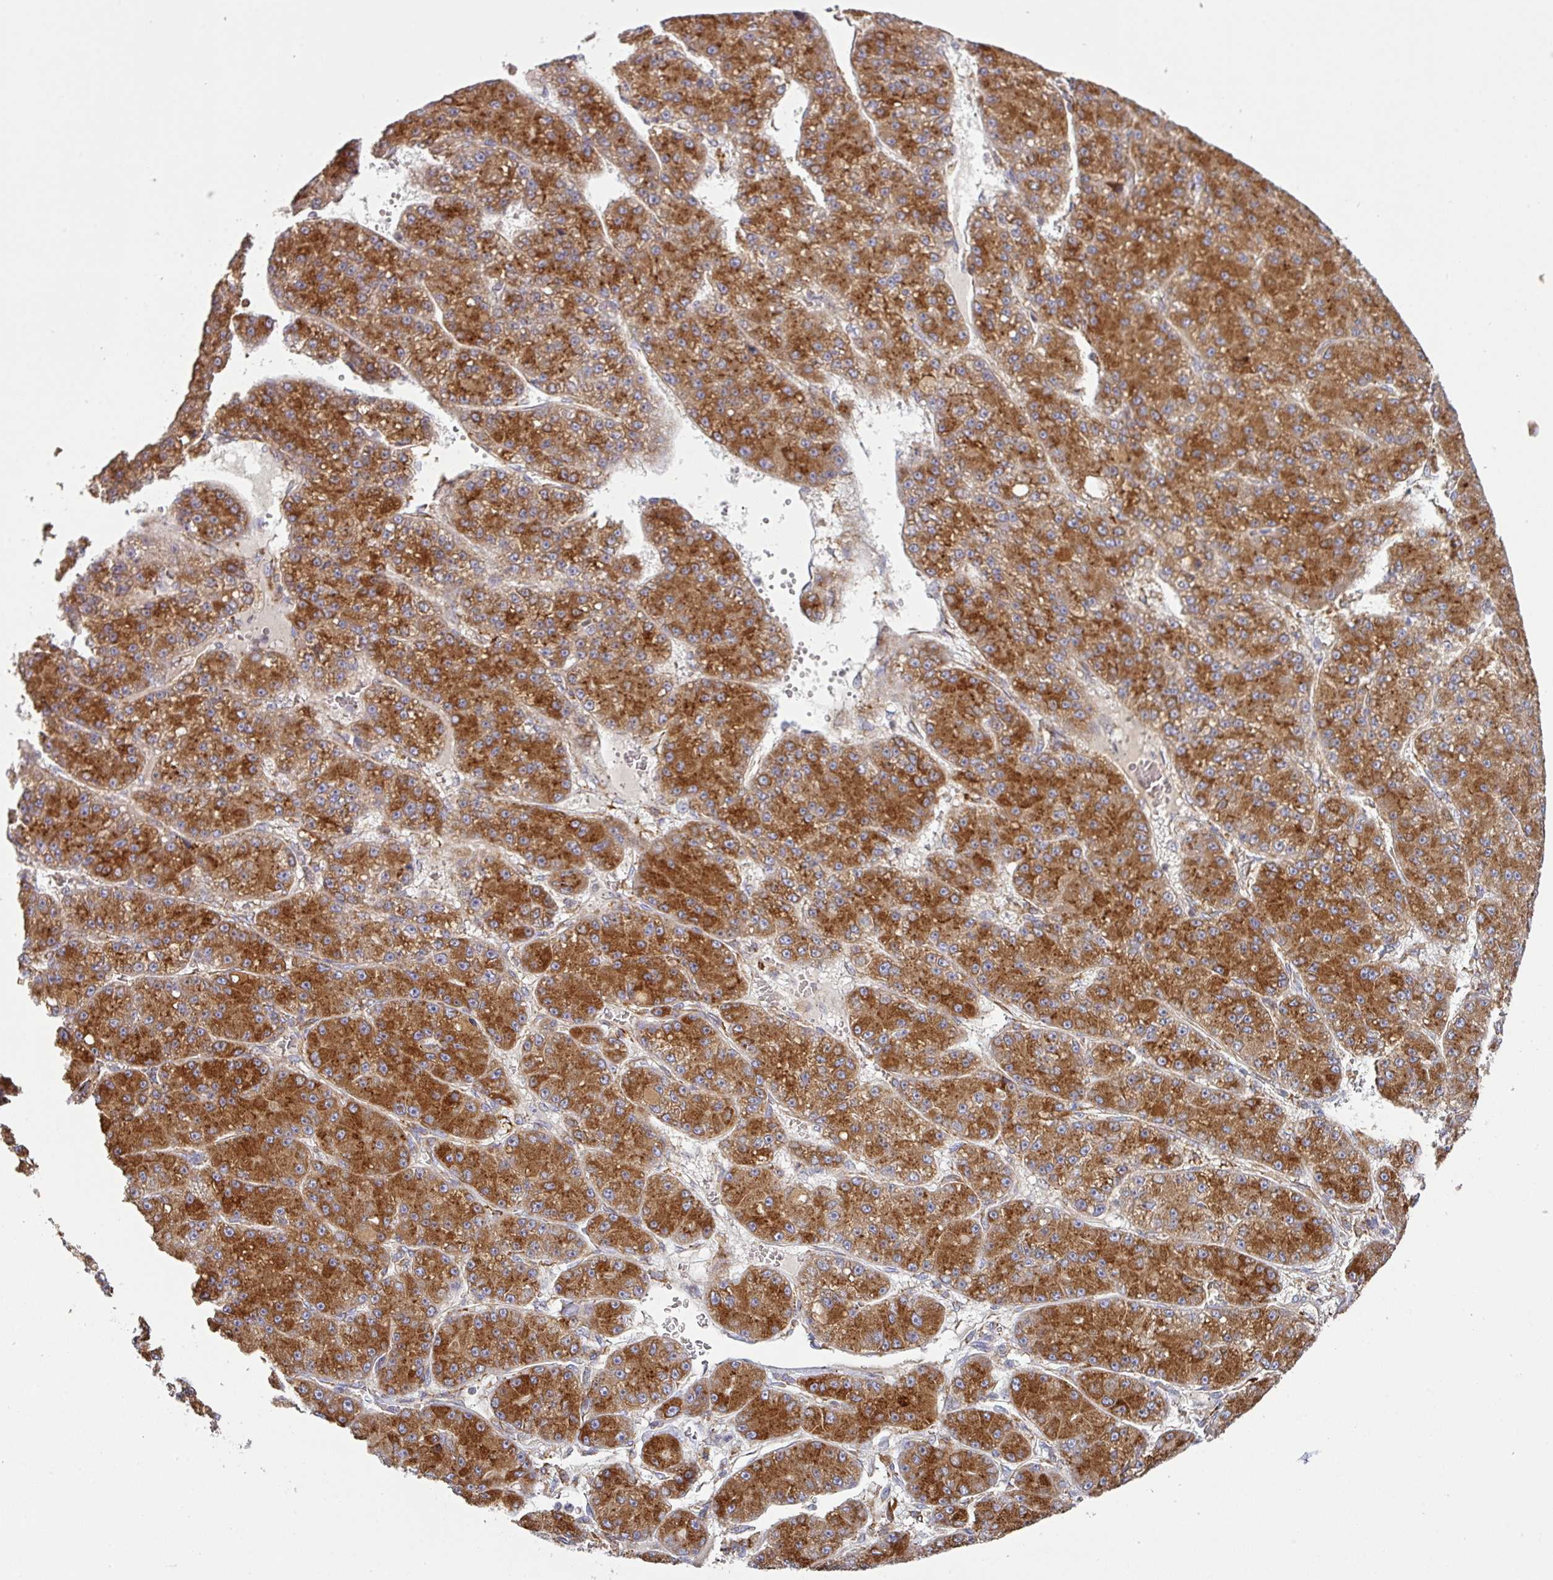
{"staining": {"intensity": "strong", "quantity": ">75%", "location": "cytoplasmic/membranous"}, "tissue": "liver cancer", "cell_type": "Tumor cells", "image_type": "cancer", "snomed": [{"axis": "morphology", "description": "Carcinoma, Hepatocellular, NOS"}, {"axis": "topography", "description": "Liver"}], "caption": "Immunohistochemical staining of human liver cancer demonstrates high levels of strong cytoplasmic/membranous protein staining in approximately >75% of tumor cells.", "gene": "ZNF268", "patient": {"sex": "male", "age": 67}}